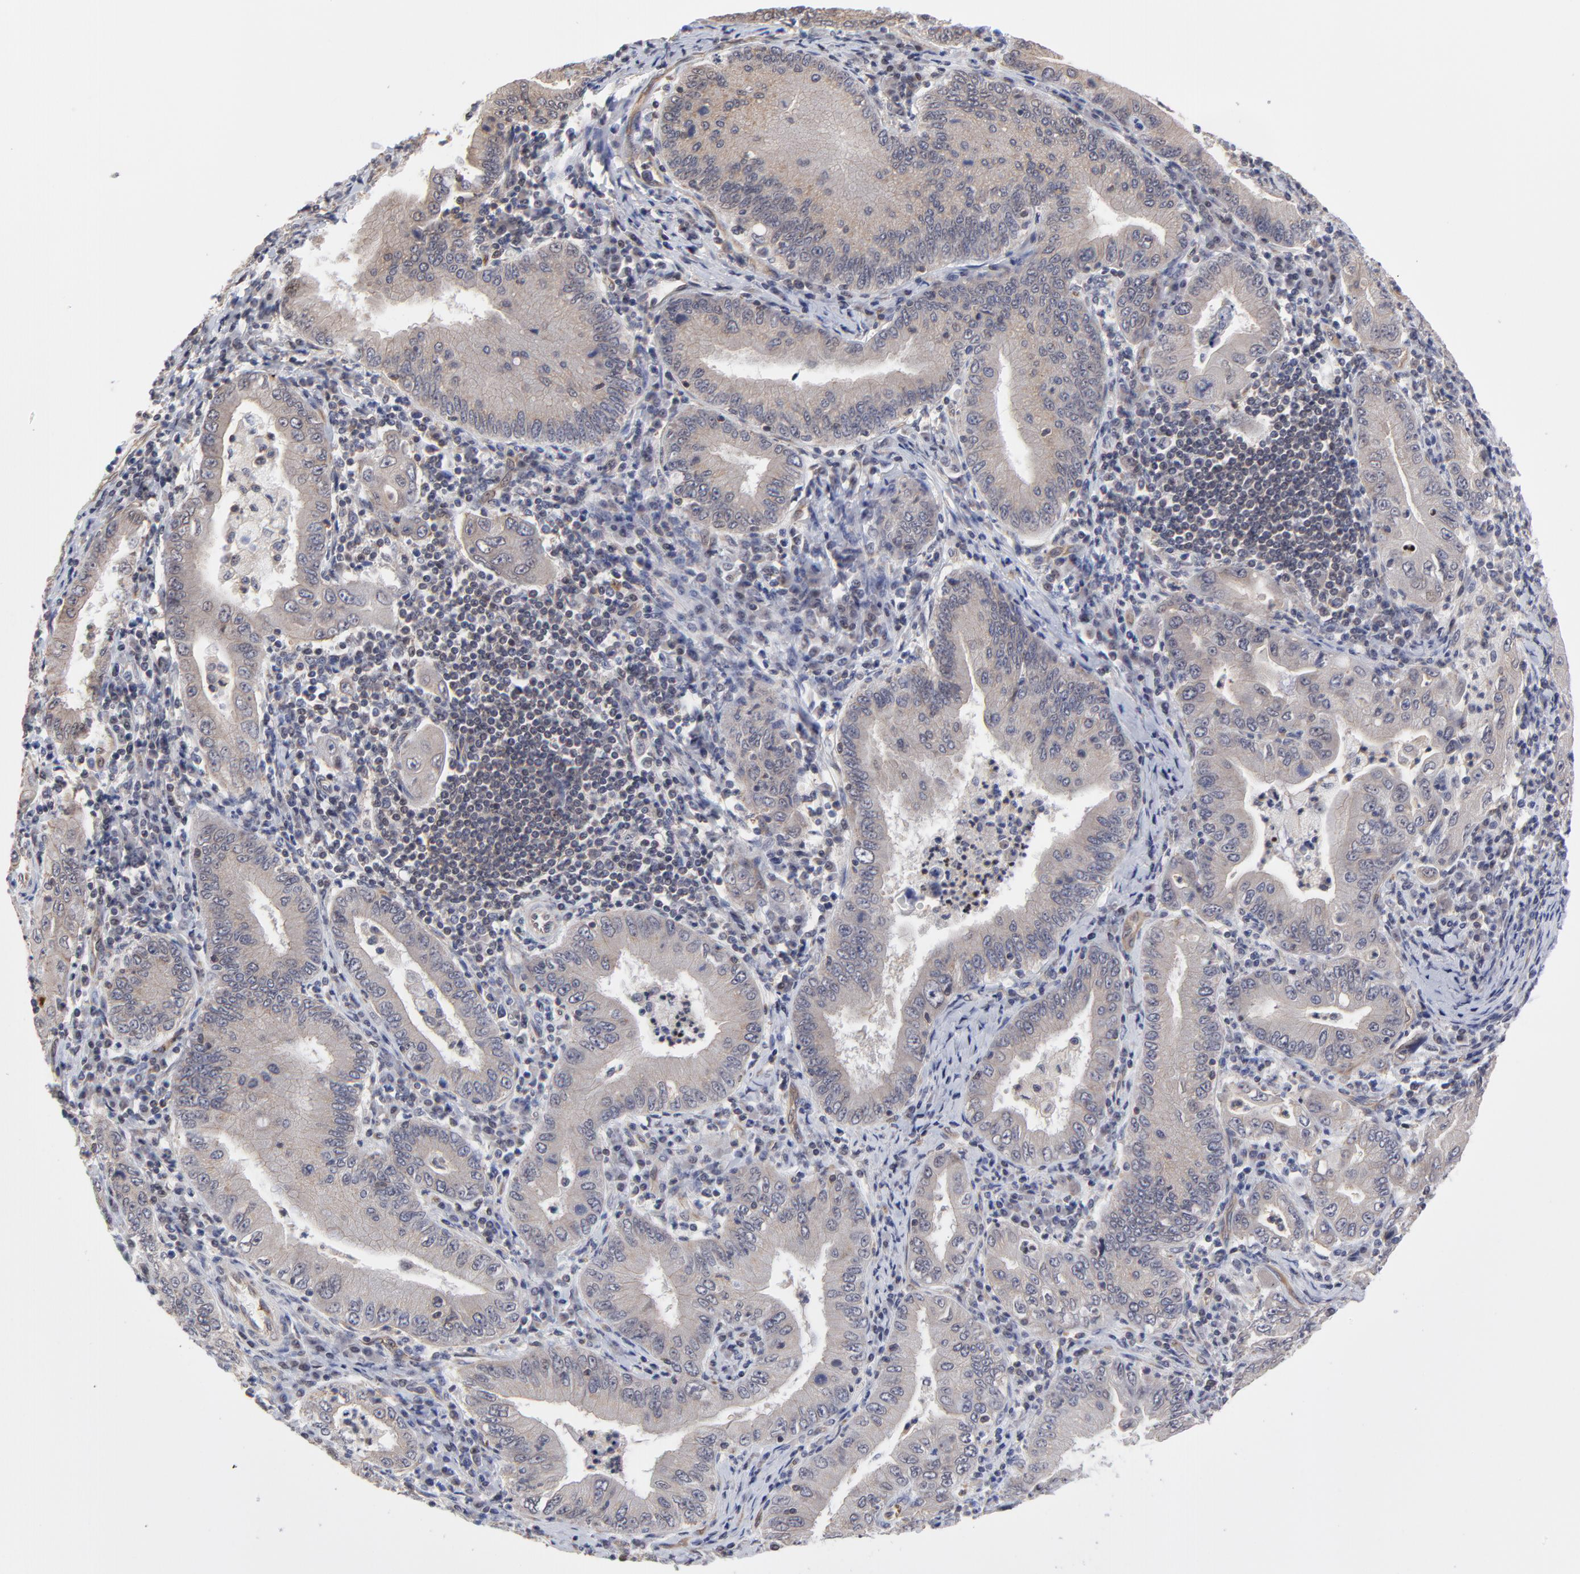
{"staining": {"intensity": "weak", "quantity": ">75%", "location": "cytoplasmic/membranous"}, "tissue": "stomach cancer", "cell_type": "Tumor cells", "image_type": "cancer", "snomed": [{"axis": "morphology", "description": "Normal tissue, NOS"}, {"axis": "morphology", "description": "Adenocarcinoma, NOS"}, {"axis": "topography", "description": "Esophagus"}, {"axis": "topography", "description": "Stomach, upper"}, {"axis": "topography", "description": "Peripheral nerve tissue"}], "caption": "A brown stain highlights weak cytoplasmic/membranous positivity of a protein in adenocarcinoma (stomach) tumor cells.", "gene": "ZNF157", "patient": {"sex": "male", "age": 62}}